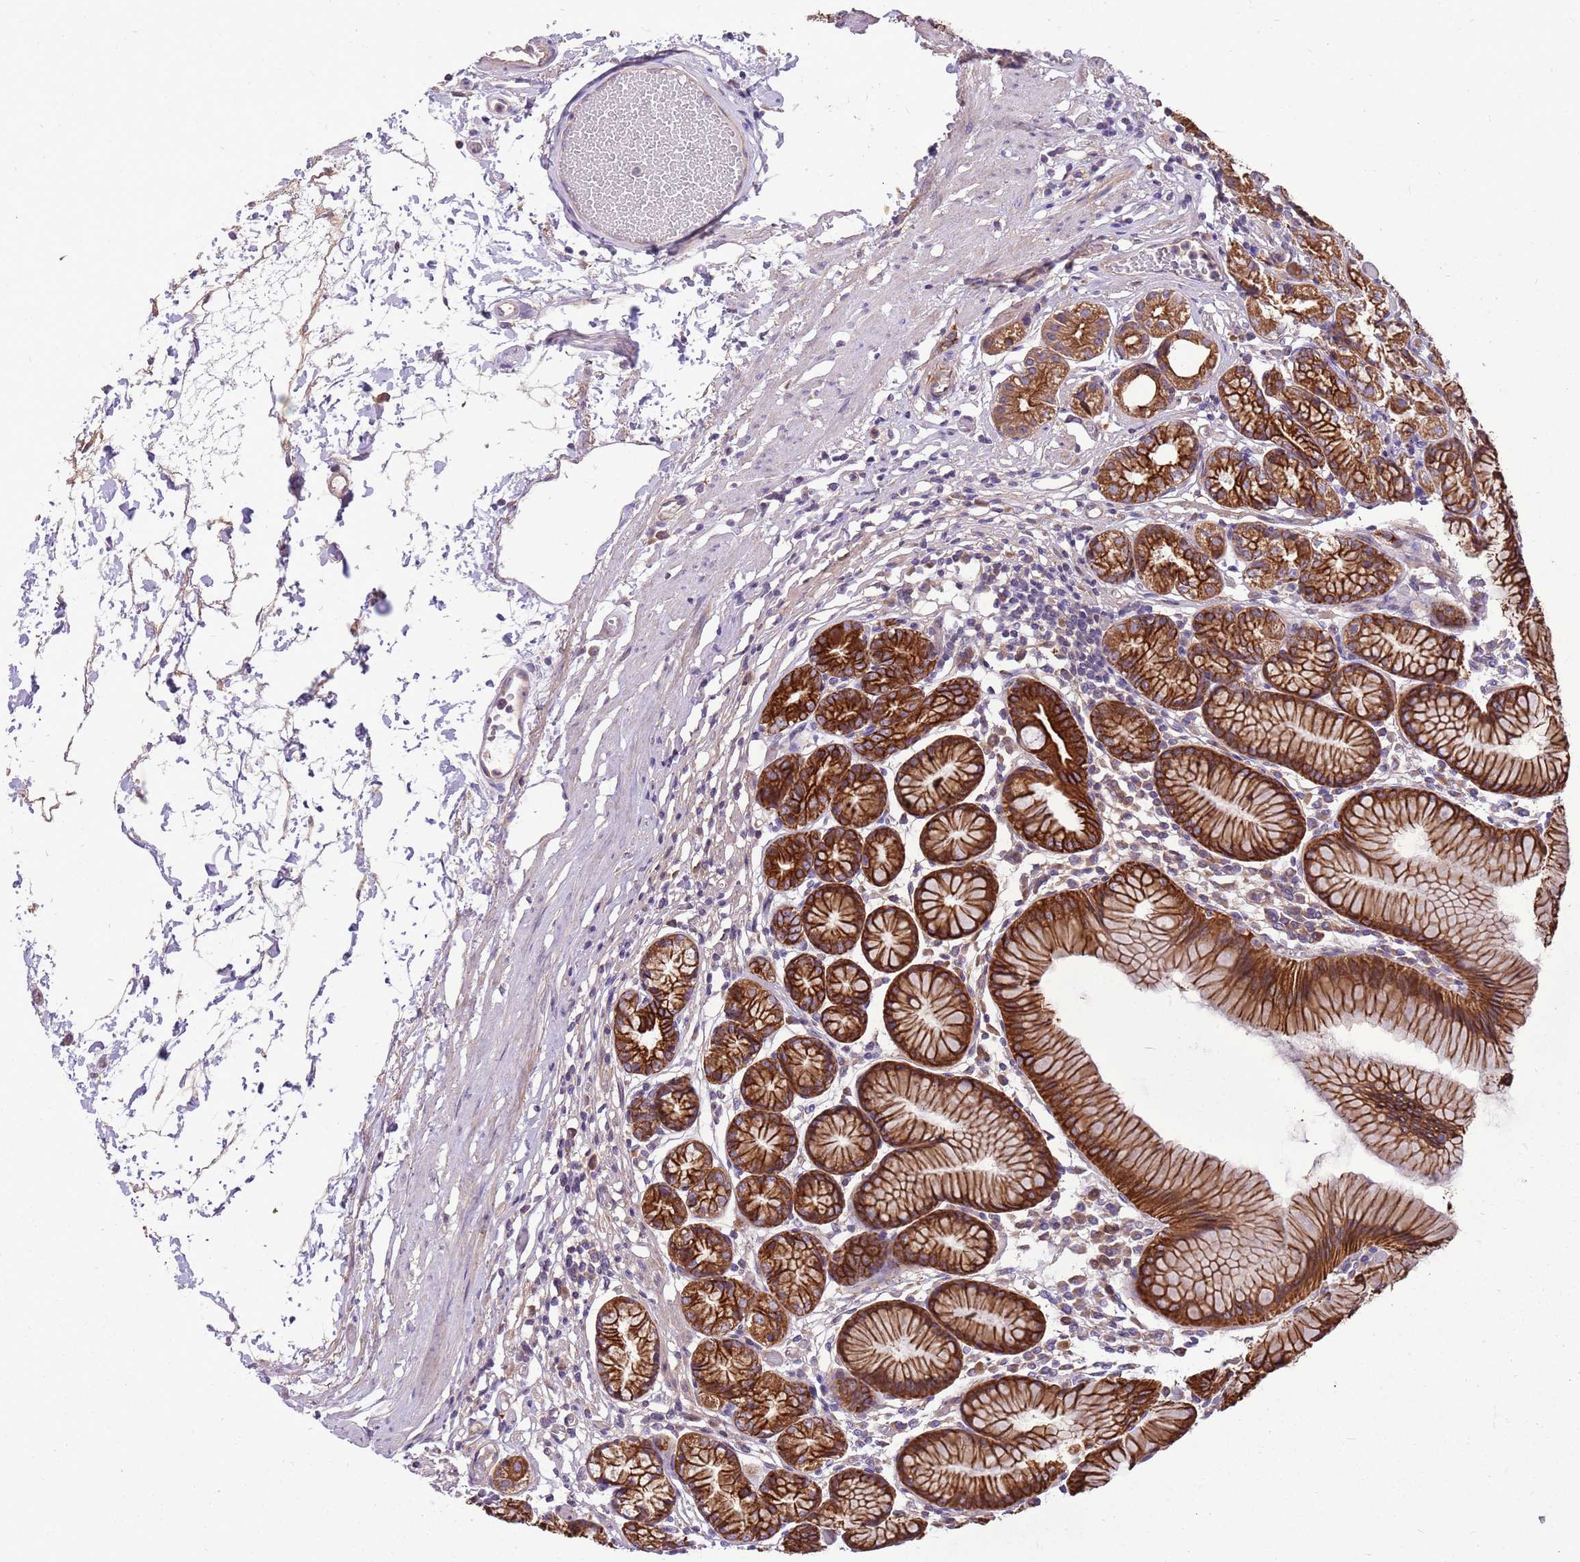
{"staining": {"intensity": "strong", "quantity": ">75%", "location": "cytoplasmic/membranous"}, "tissue": "stomach", "cell_type": "Glandular cells", "image_type": "normal", "snomed": [{"axis": "morphology", "description": "Normal tissue, NOS"}, {"axis": "topography", "description": "Stomach"}], "caption": "Approximately >75% of glandular cells in normal stomach display strong cytoplasmic/membranous protein staining as visualized by brown immunohistochemical staining.", "gene": "WASHC4", "patient": {"sex": "female", "age": 57}}